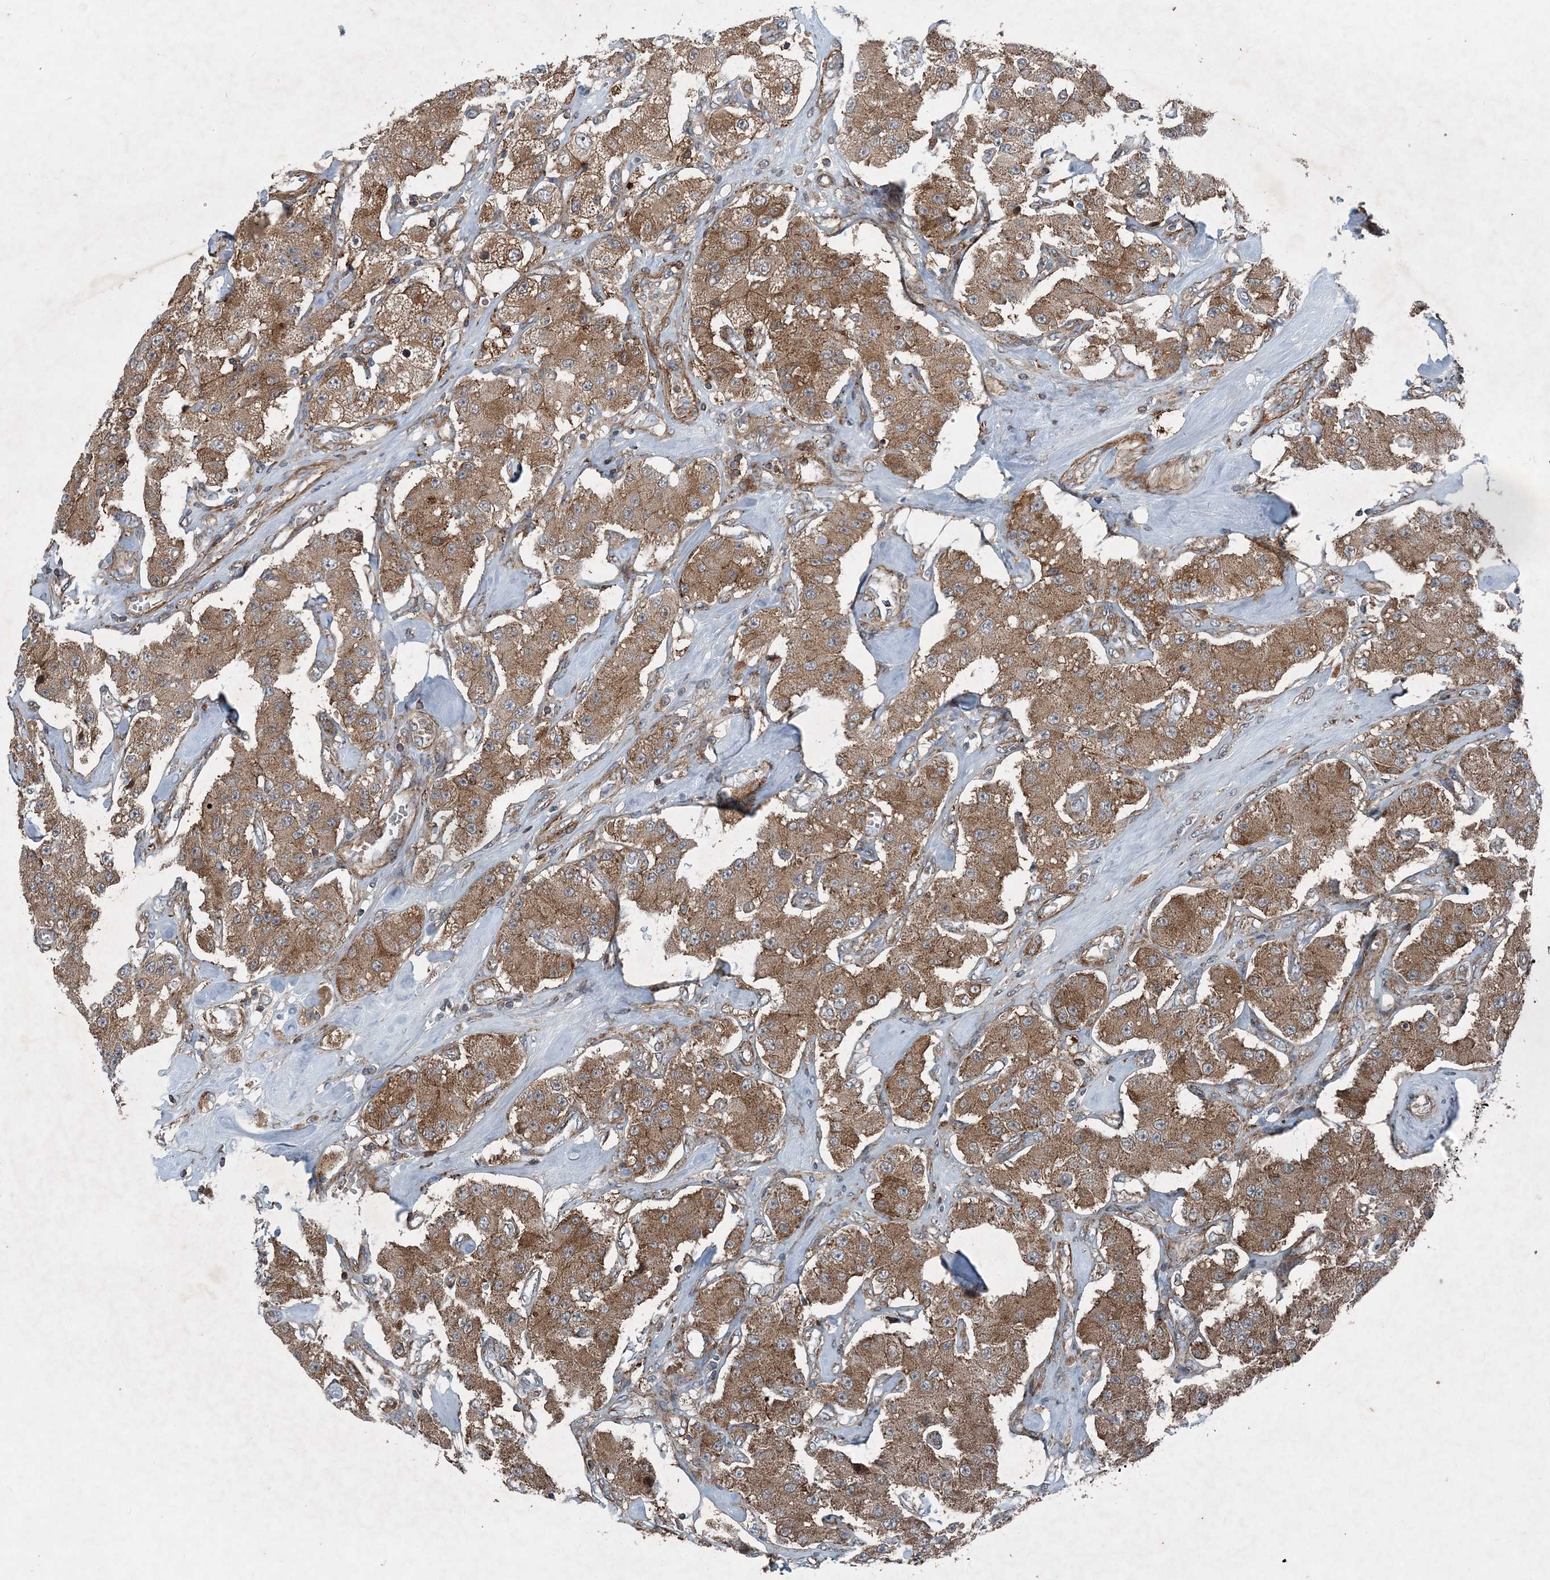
{"staining": {"intensity": "moderate", "quantity": ">75%", "location": "cytoplasmic/membranous"}, "tissue": "carcinoid", "cell_type": "Tumor cells", "image_type": "cancer", "snomed": [{"axis": "morphology", "description": "Carcinoid, malignant, NOS"}, {"axis": "topography", "description": "Pancreas"}], "caption": "Immunohistochemical staining of carcinoid shows medium levels of moderate cytoplasmic/membranous positivity in approximately >75% of tumor cells.", "gene": "NDUFA2", "patient": {"sex": "male", "age": 41}}